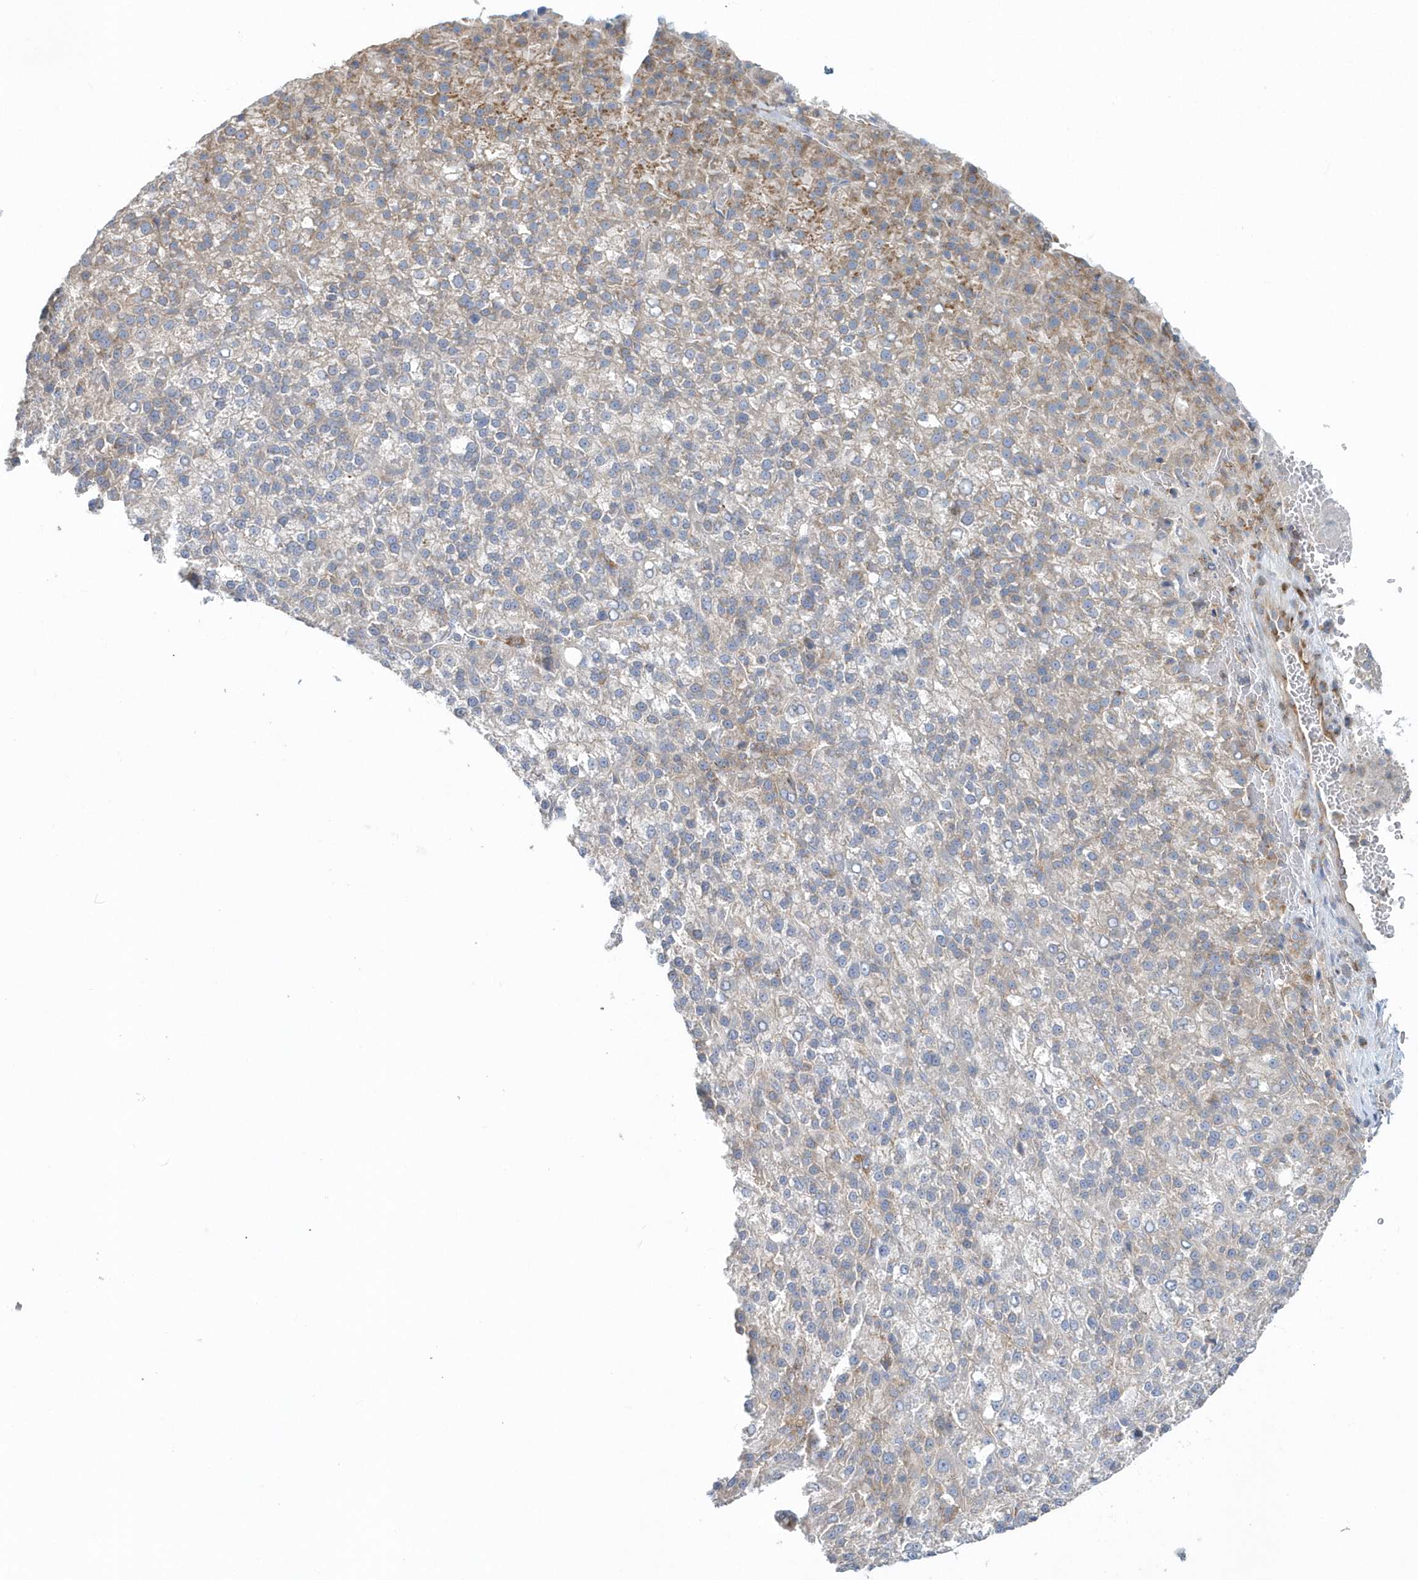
{"staining": {"intensity": "weak", "quantity": "<25%", "location": "cytoplasmic/membranous"}, "tissue": "liver cancer", "cell_type": "Tumor cells", "image_type": "cancer", "snomed": [{"axis": "morphology", "description": "Carcinoma, Hepatocellular, NOS"}, {"axis": "topography", "description": "Liver"}], "caption": "Photomicrograph shows no protein expression in tumor cells of liver cancer tissue.", "gene": "EIF3C", "patient": {"sex": "female", "age": 58}}